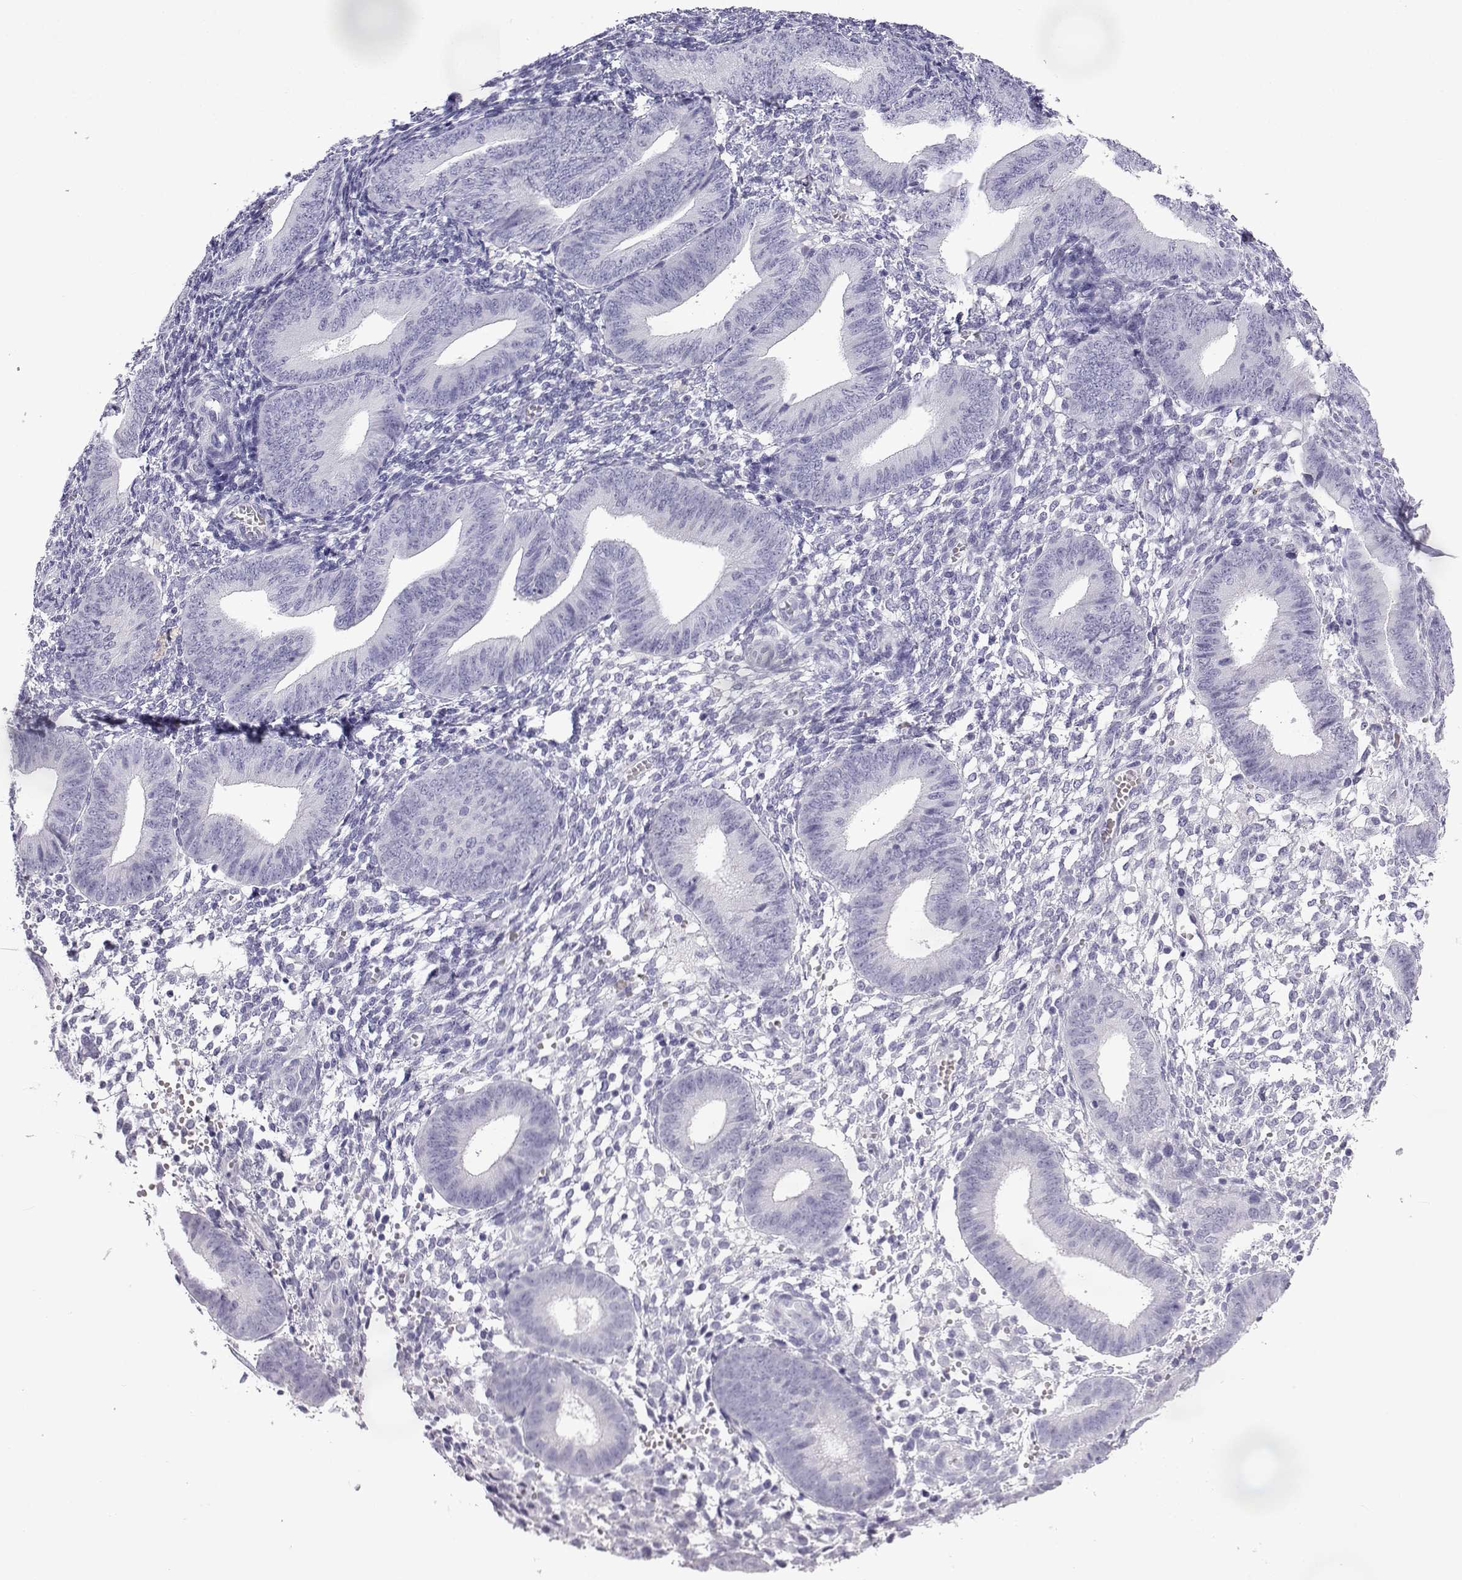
{"staining": {"intensity": "negative", "quantity": "none", "location": "none"}, "tissue": "endometrium", "cell_type": "Cells in endometrial stroma", "image_type": "normal", "snomed": [{"axis": "morphology", "description": "Normal tissue, NOS"}, {"axis": "topography", "description": "Endometrium"}], "caption": "This is an immunohistochemistry photomicrograph of normal human endometrium. There is no staining in cells in endometrial stroma.", "gene": "ACTL7A", "patient": {"sex": "female", "age": 39}}